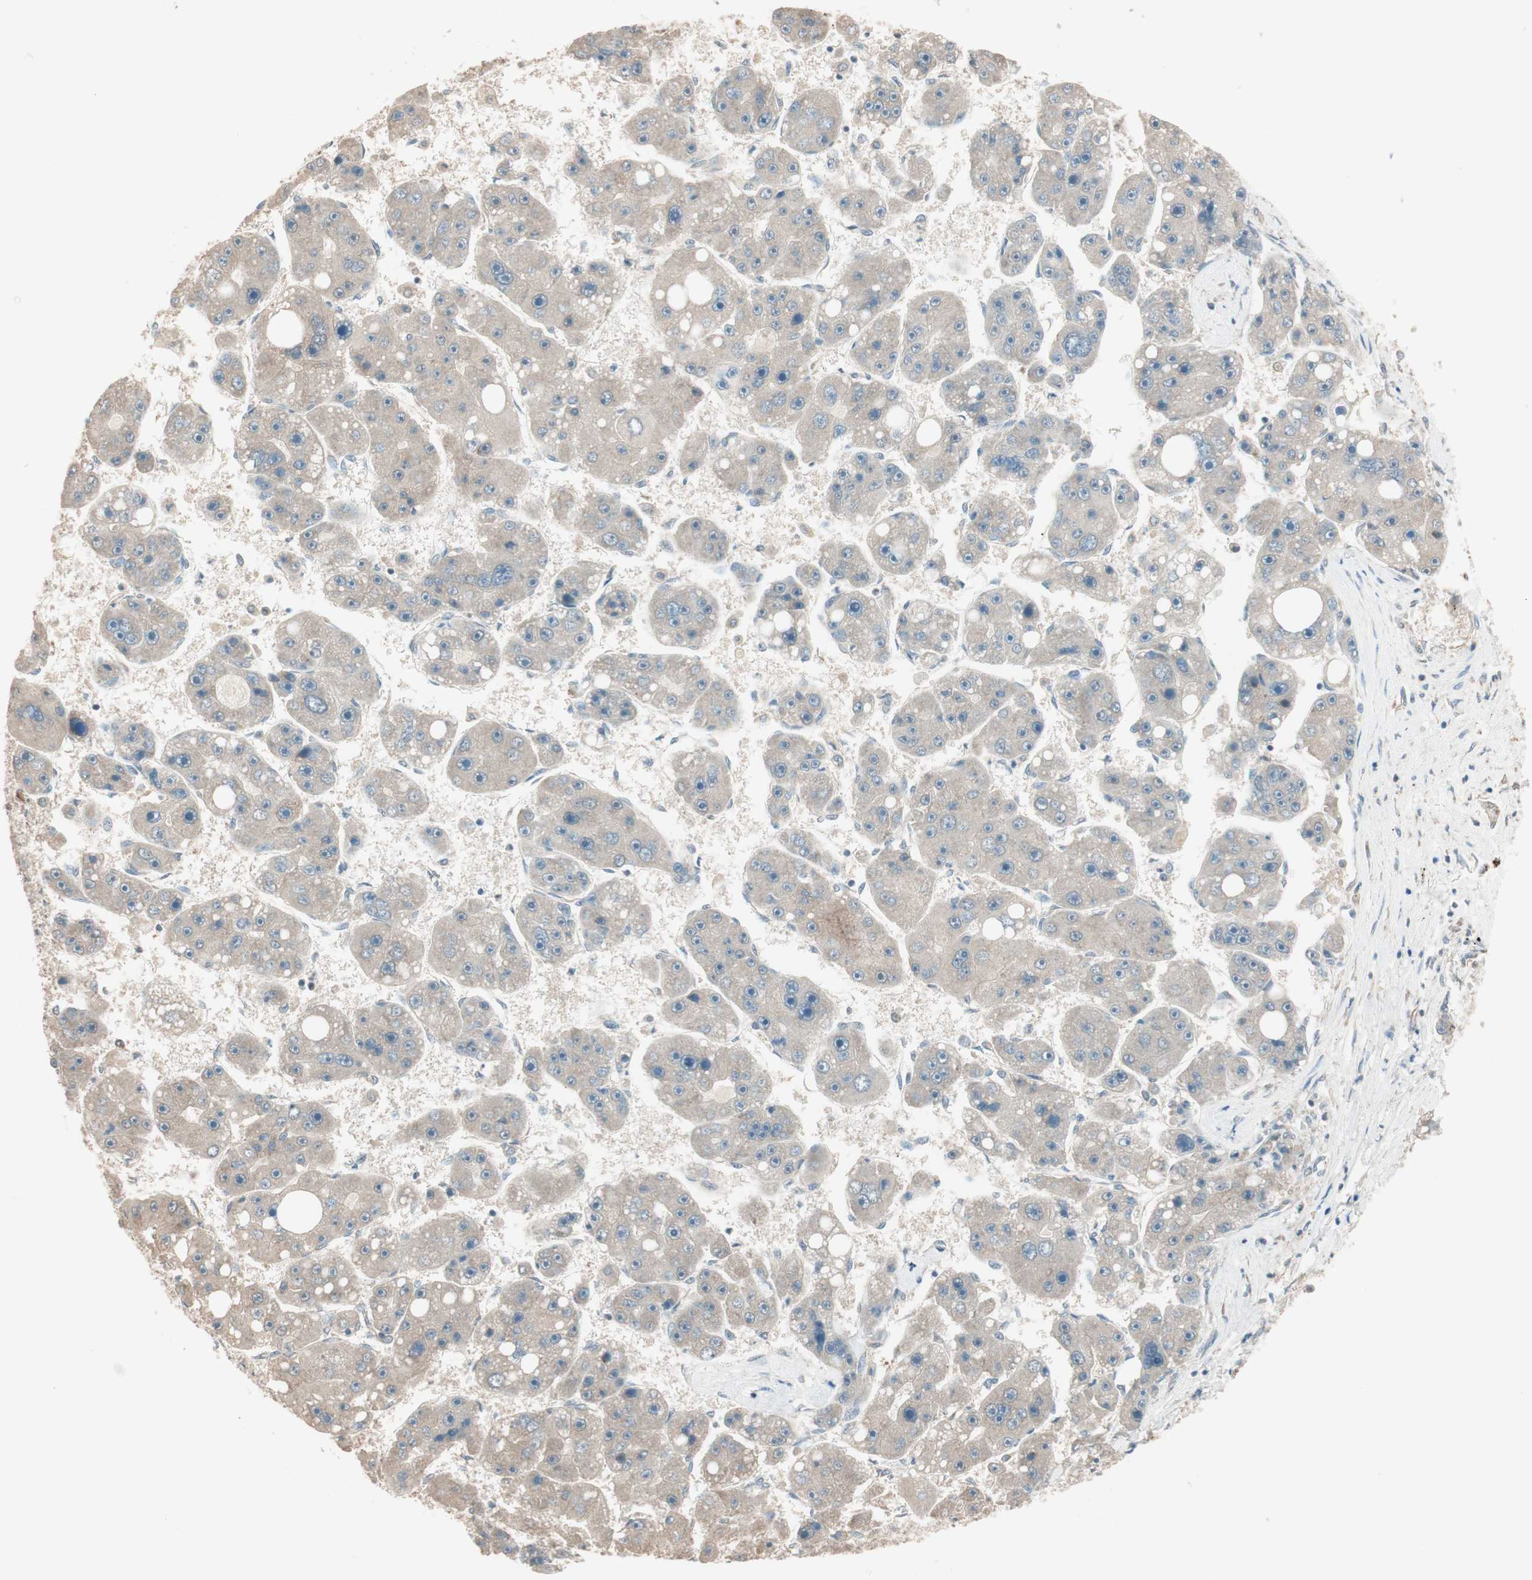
{"staining": {"intensity": "weak", "quantity": "<25%", "location": "cytoplasmic/membranous"}, "tissue": "liver cancer", "cell_type": "Tumor cells", "image_type": "cancer", "snomed": [{"axis": "morphology", "description": "Carcinoma, Hepatocellular, NOS"}, {"axis": "topography", "description": "Liver"}], "caption": "This is an immunohistochemistry image of human liver cancer (hepatocellular carcinoma). There is no positivity in tumor cells.", "gene": "SEC16A", "patient": {"sex": "female", "age": 61}}